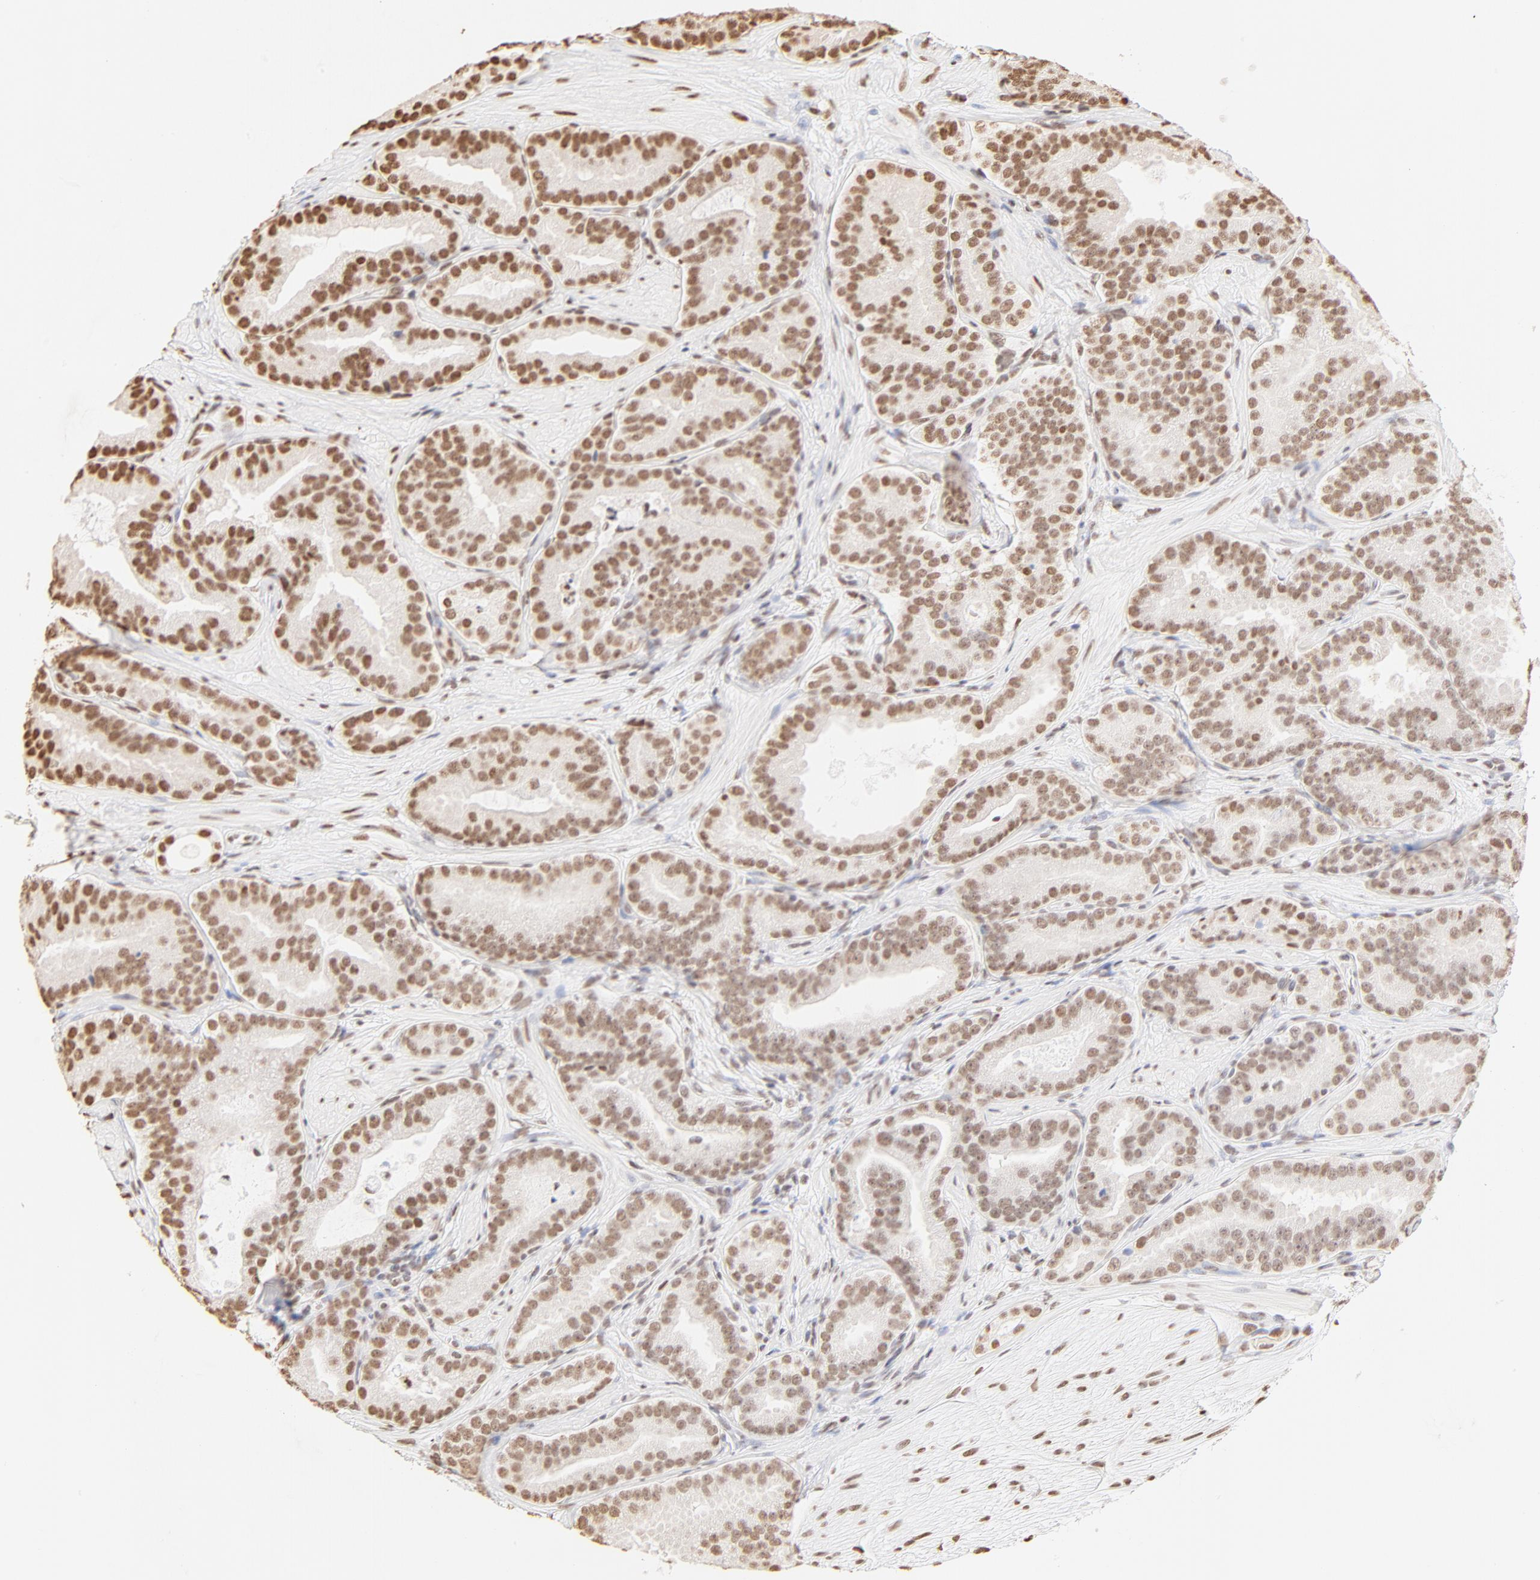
{"staining": {"intensity": "moderate", "quantity": ">75%", "location": "nuclear"}, "tissue": "prostate cancer", "cell_type": "Tumor cells", "image_type": "cancer", "snomed": [{"axis": "morphology", "description": "Adenocarcinoma, Low grade"}, {"axis": "topography", "description": "Prostate"}], "caption": "Immunohistochemical staining of human prostate cancer (adenocarcinoma (low-grade)) demonstrates medium levels of moderate nuclear protein positivity in about >75% of tumor cells. (DAB (3,3'-diaminobenzidine) = brown stain, brightfield microscopy at high magnification).", "gene": "ZNF540", "patient": {"sex": "male", "age": 59}}